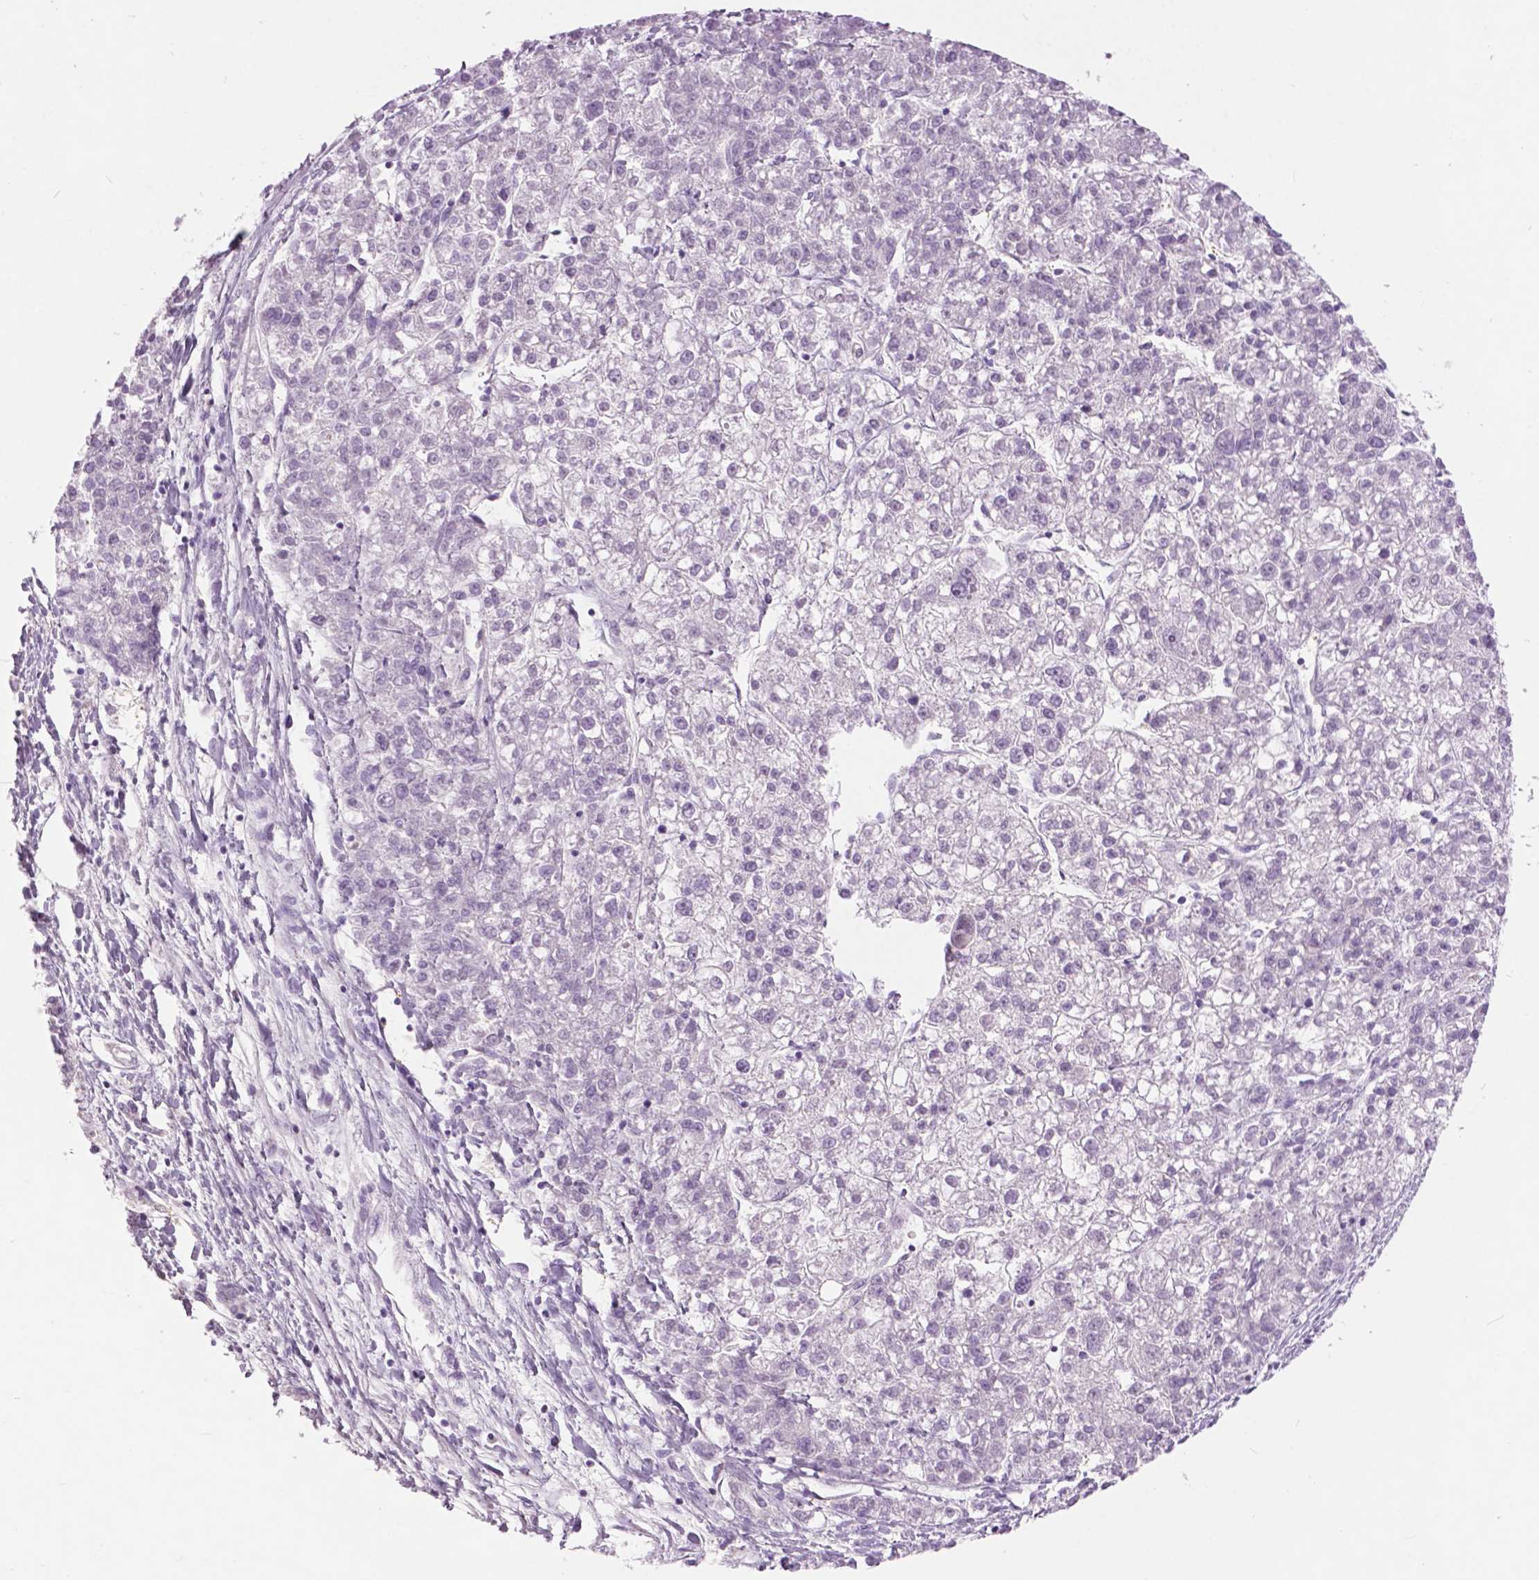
{"staining": {"intensity": "negative", "quantity": "none", "location": "none"}, "tissue": "liver cancer", "cell_type": "Tumor cells", "image_type": "cancer", "snomed": [{"axis": "morphology", "description": "Carcinoma, Hepatocellular, NOS"}, {"axis": "topography", "description": "Liver"}], "caption": "Liver cancer (hepatocellular carcinoma) was stained to show a protein in brown. There is no significant expression in tumor cells. (Stains: DAB (3,3'-diaminobenzidine) immunohistochemistry with hematoxylin counter stain, Microscopy: brightfield microscopy at high magnification).", "gene": "TP53TG5", "patient": {"sex": "male", "age": 56}}